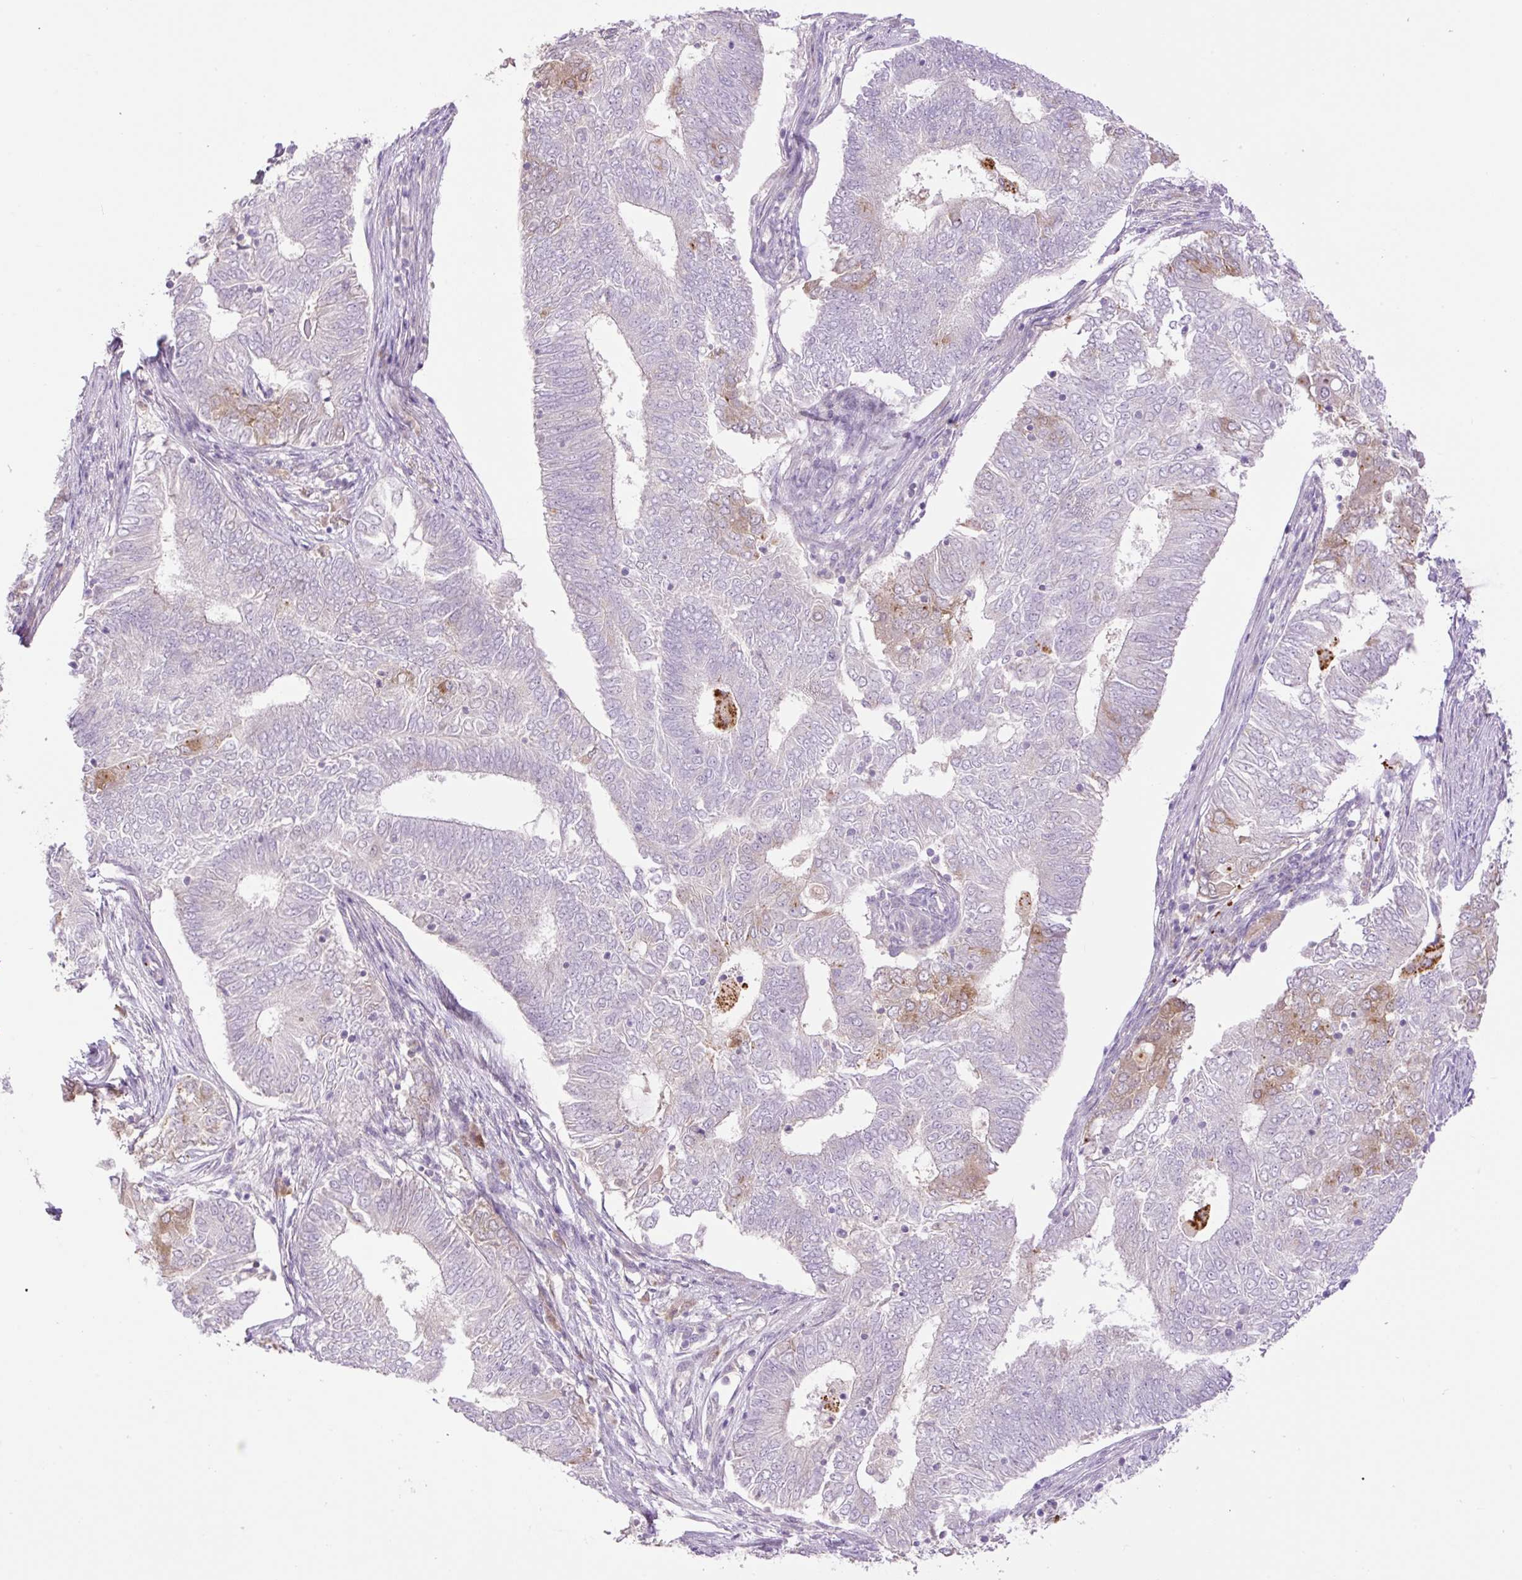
{"staining": {"intensity": "weak", "quantity": "<25%", "location": "cytoplasmic/membranous"}, "tissue": "endometrial cancer", "cell_type": "Tumor cells", "image_type": "cancer", "snomed": [{"axis": "morphology", "description": "Adenocarcinoma, NOS"}, {"axis": "topography", "description": "Endometrium"}], "caption": "Immunohistochemistry histopathology image of neoplastic tissue: human endometrial adenocarcinoma stained with DAB (3,3'-diaminobenzidine) demonstrates no significant protein positivity in tumor cells.", "gene": "HABP4", "patient": {"sex": "female", "age": 62}}